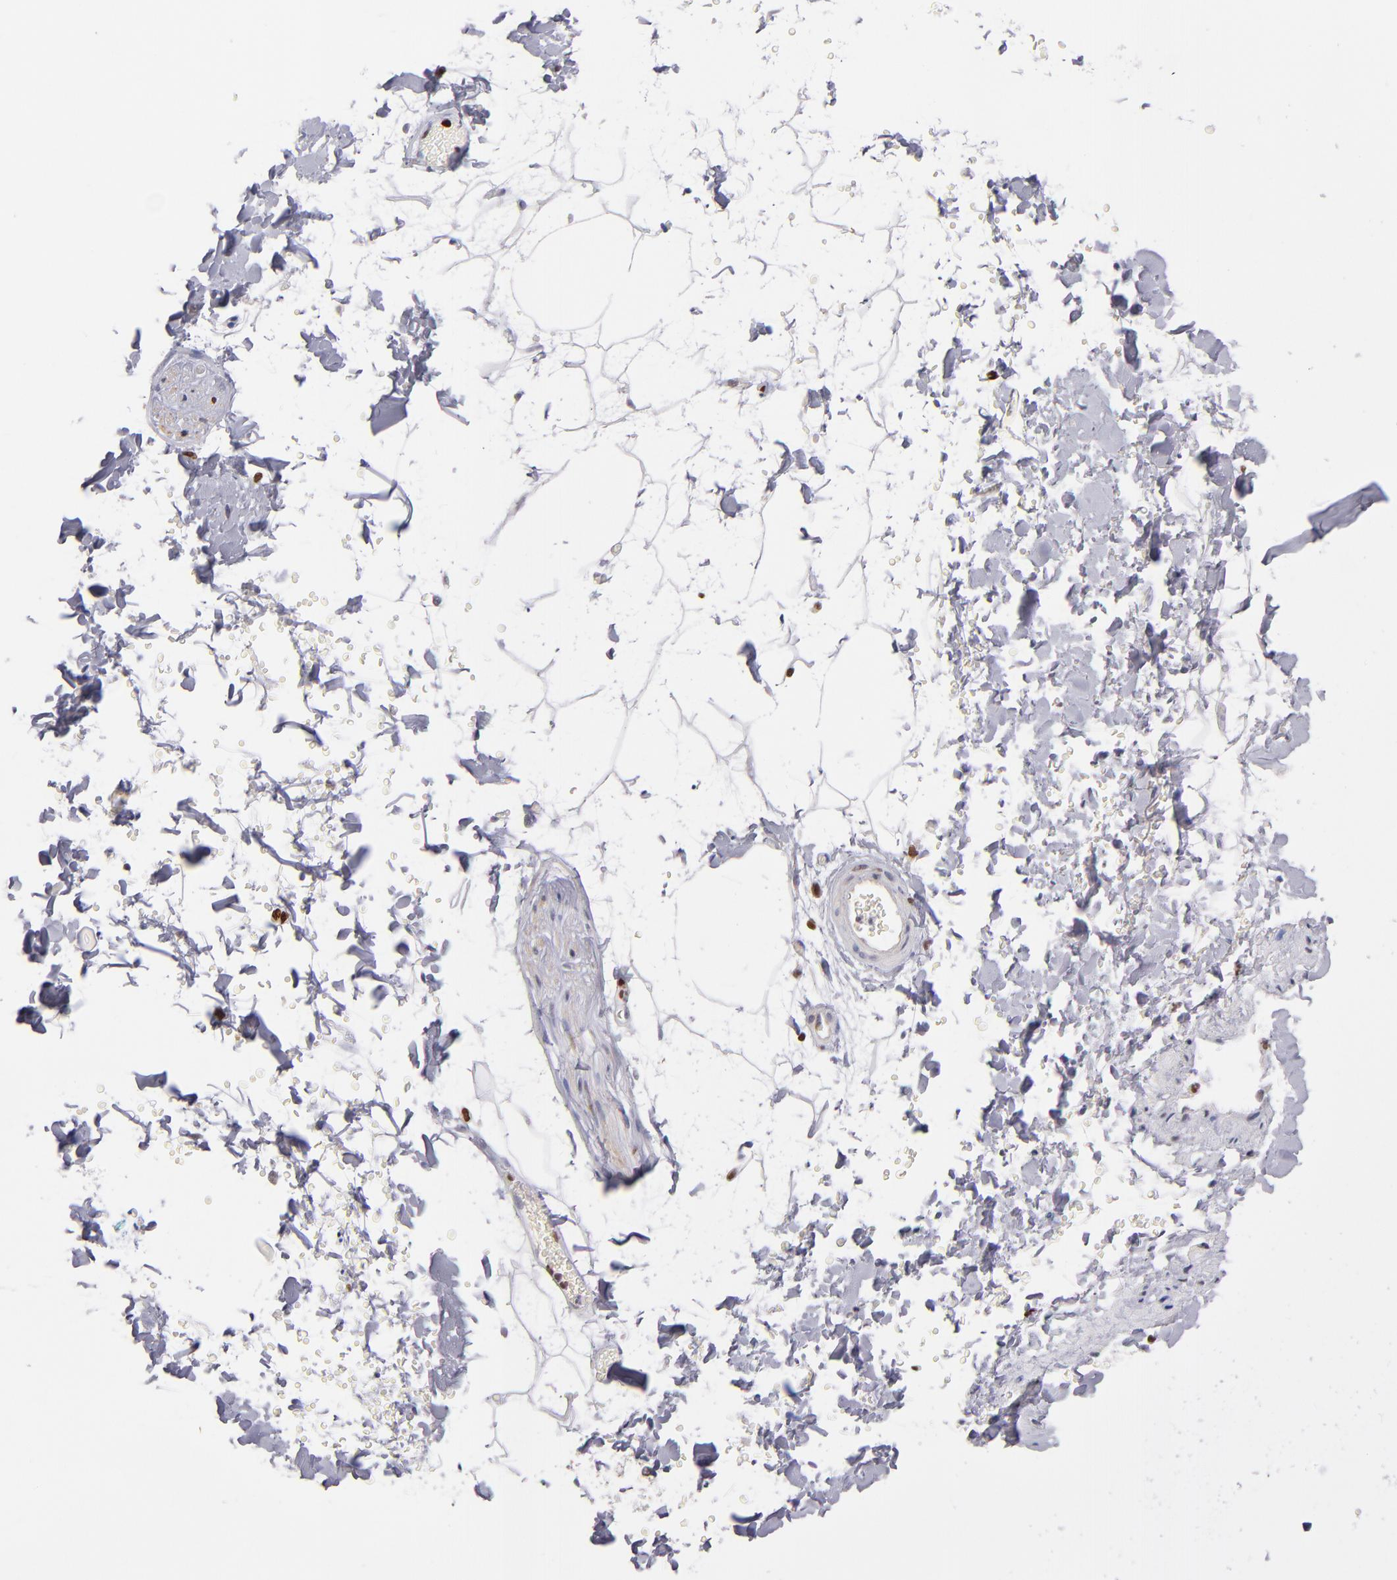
{"staining": {"intensity": "negative", "quantity": "none", "location": "none"}, "tissue": "adipose tissue", "cell_type": "Adipocytes", "image_type": "normal", "snomed": [{"axis": "morphology", "description": "Normal tissue, NOS"}, {"axis": "topography", "description": "Soft tissue"}], "caption": "DAB immunohistochemical staining of benign human adipose tissue reveals no significant staining in adipocytes. (DAB immunohistochemistry with hematoxylin counter stain).", "gene": "POLA1", "patient": {"sex": "male", "age": 72}}